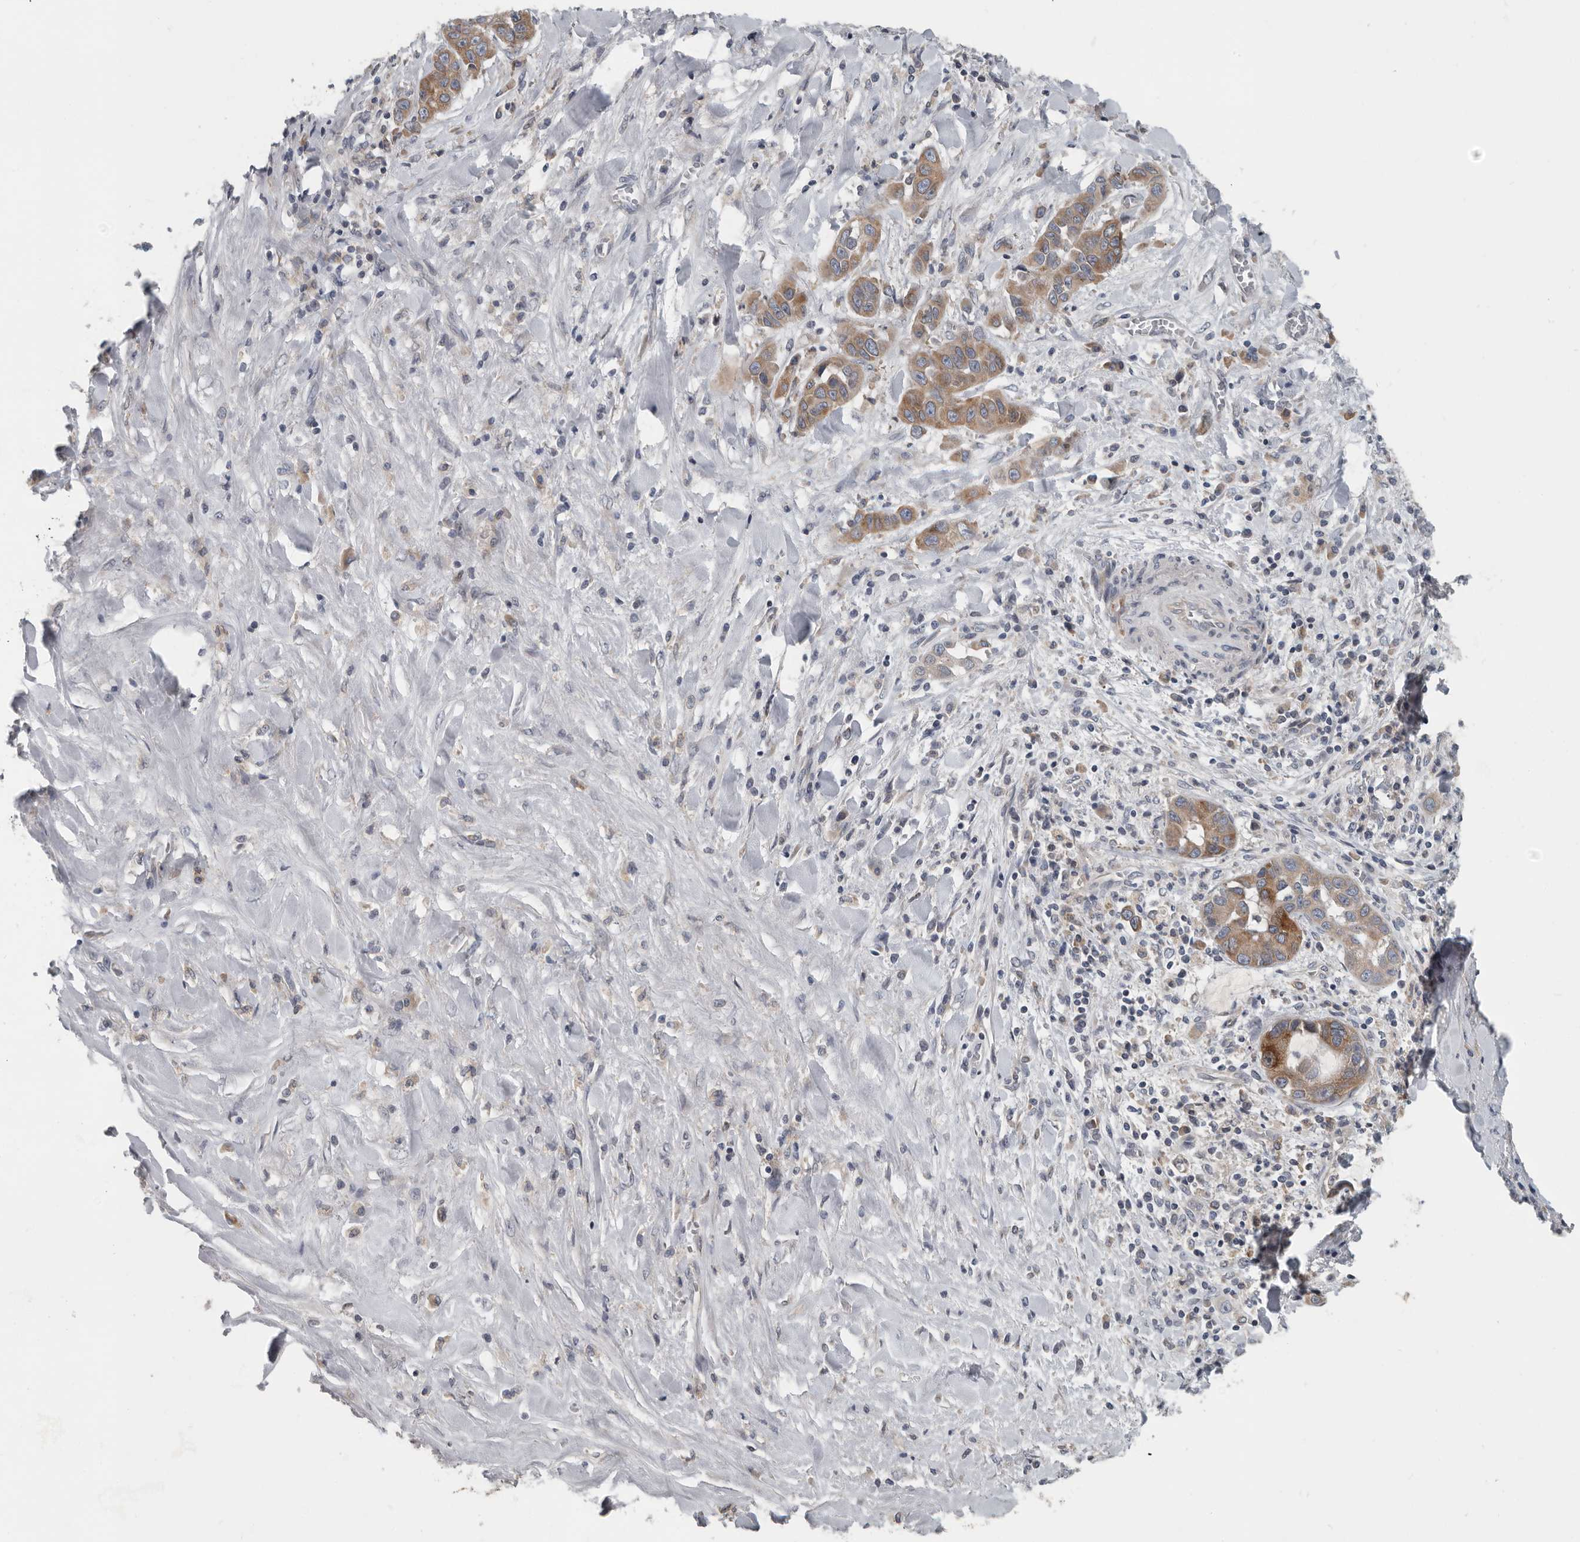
{"staining": {"intensity": "moderate", "quantity": ">75%", "location": "cytoplasmic/membranous"}, "tissue": "liver cancer", "cell_type": "Tumor cells", "image_type": "cancer", "snomed": [{"axis": "morphology", "description": "Cholangiocarcinoma"}, {"axis": "topography", "description": "Liver"}], "caption": "High-magnification brightfield microscopy of cholangiocarcinoma (liver) stained with DAB (3,3'-diaminobenzidine) (brown) and counterstained with hematoxylin (blue). tumor cells exhibit moderate cytoplasmic/membranous positivity is seen in approximately>75% of cells.", "gene": "TMEM199", "patient": {"sex": "female", "age": 52}}